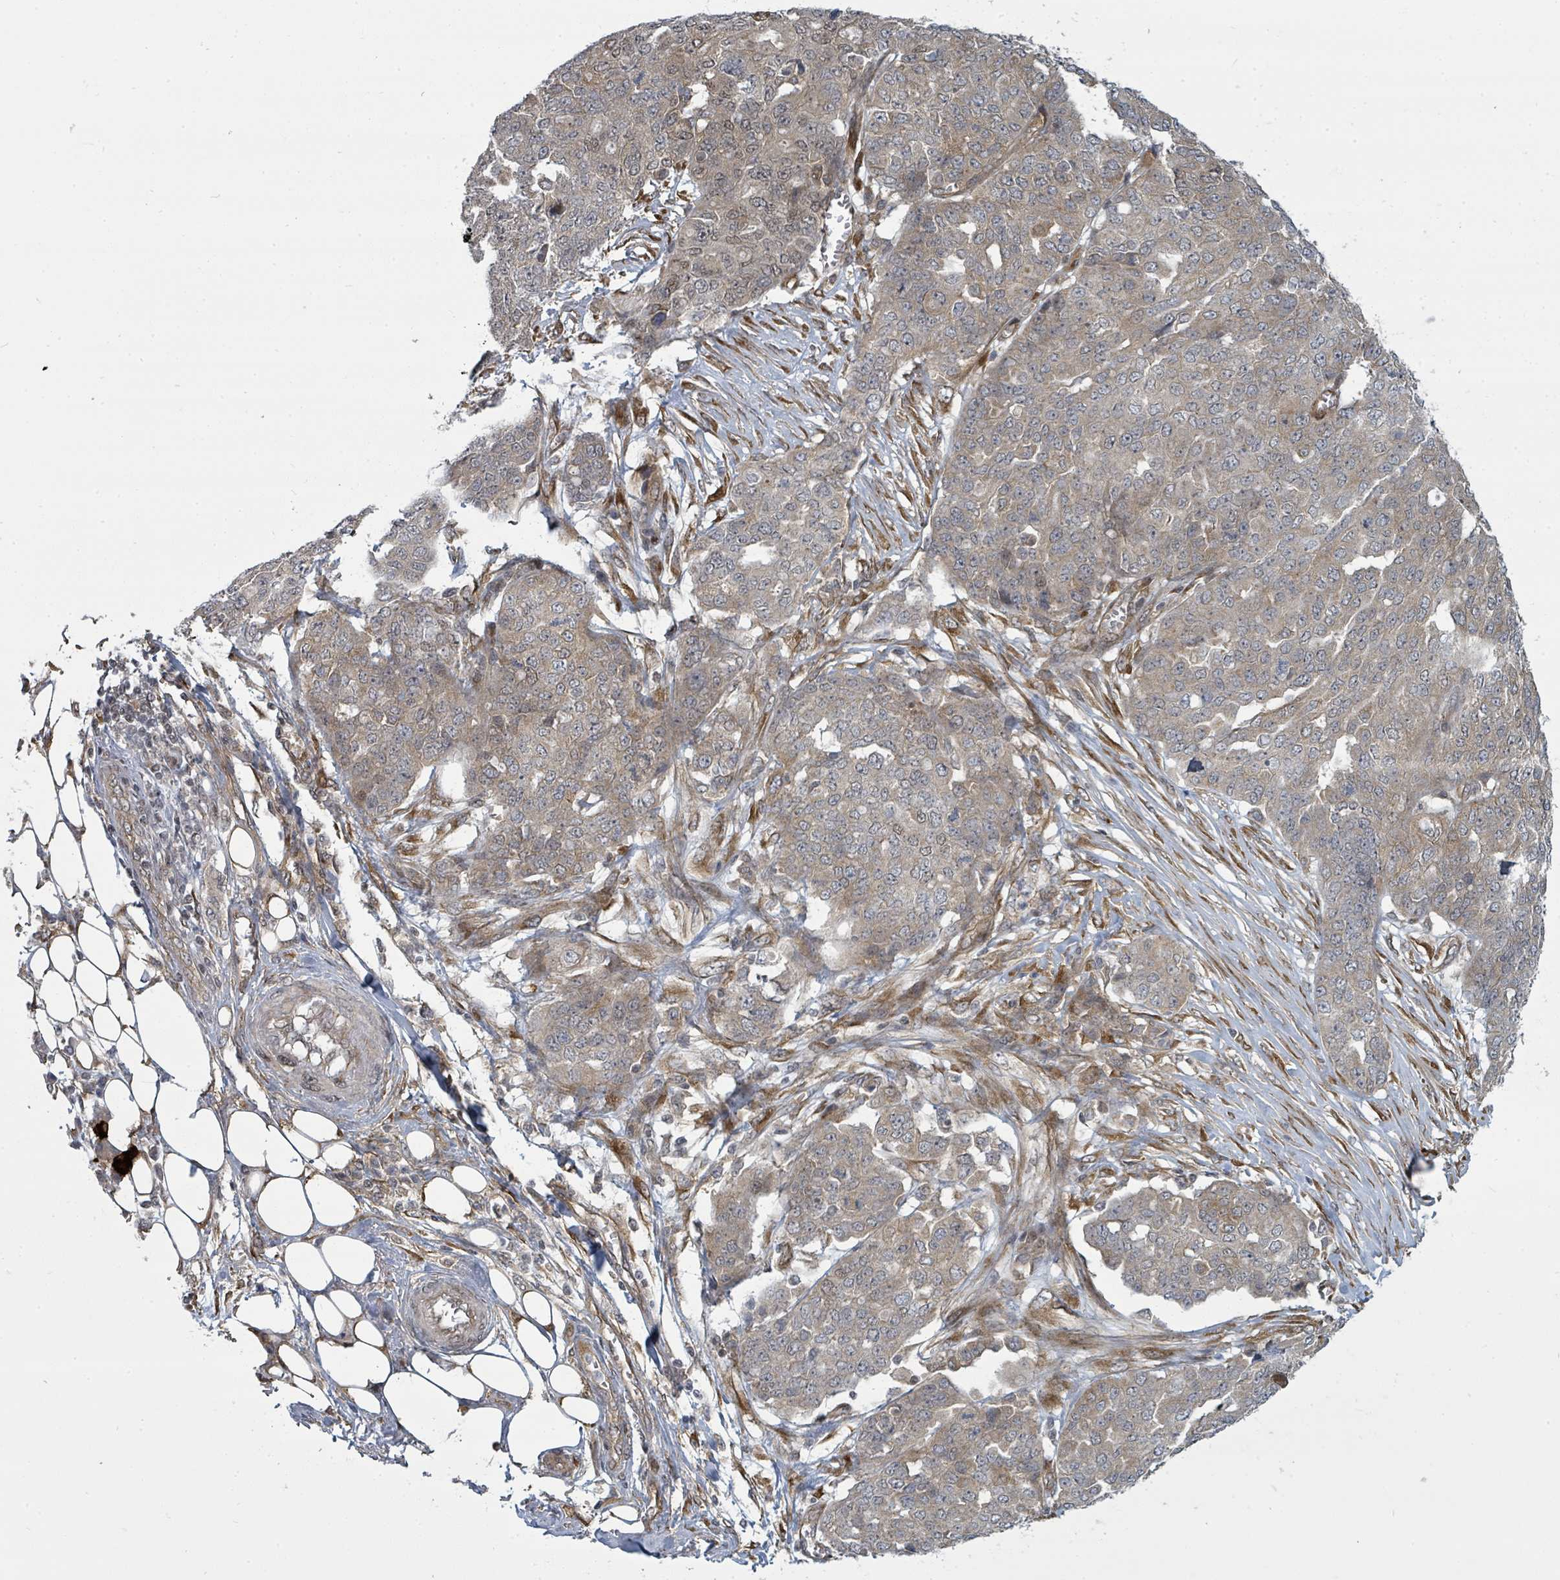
{"staining": {"intensity": "weak", "quantity": "<25%", "location": "cytoplasmic/membranous"}, "tissue": "ovarian cancer", "cell_type": "Tumor cells", "image_type": "cancer", "snomed": [{"axis": "morphology", "description": "Cystadenocarcinoma, serous, NOS"}, {"axis": "topography", "description": "Soft tissue"}, {"axis": "topography", "description": "Ovary"}], "caption": "Immunohistochemistry of human ovarian cancer demonstrates no positivity in tumor cells.", "gene": "PSMG2", "patient": {"sex": "female", "age": 57}}